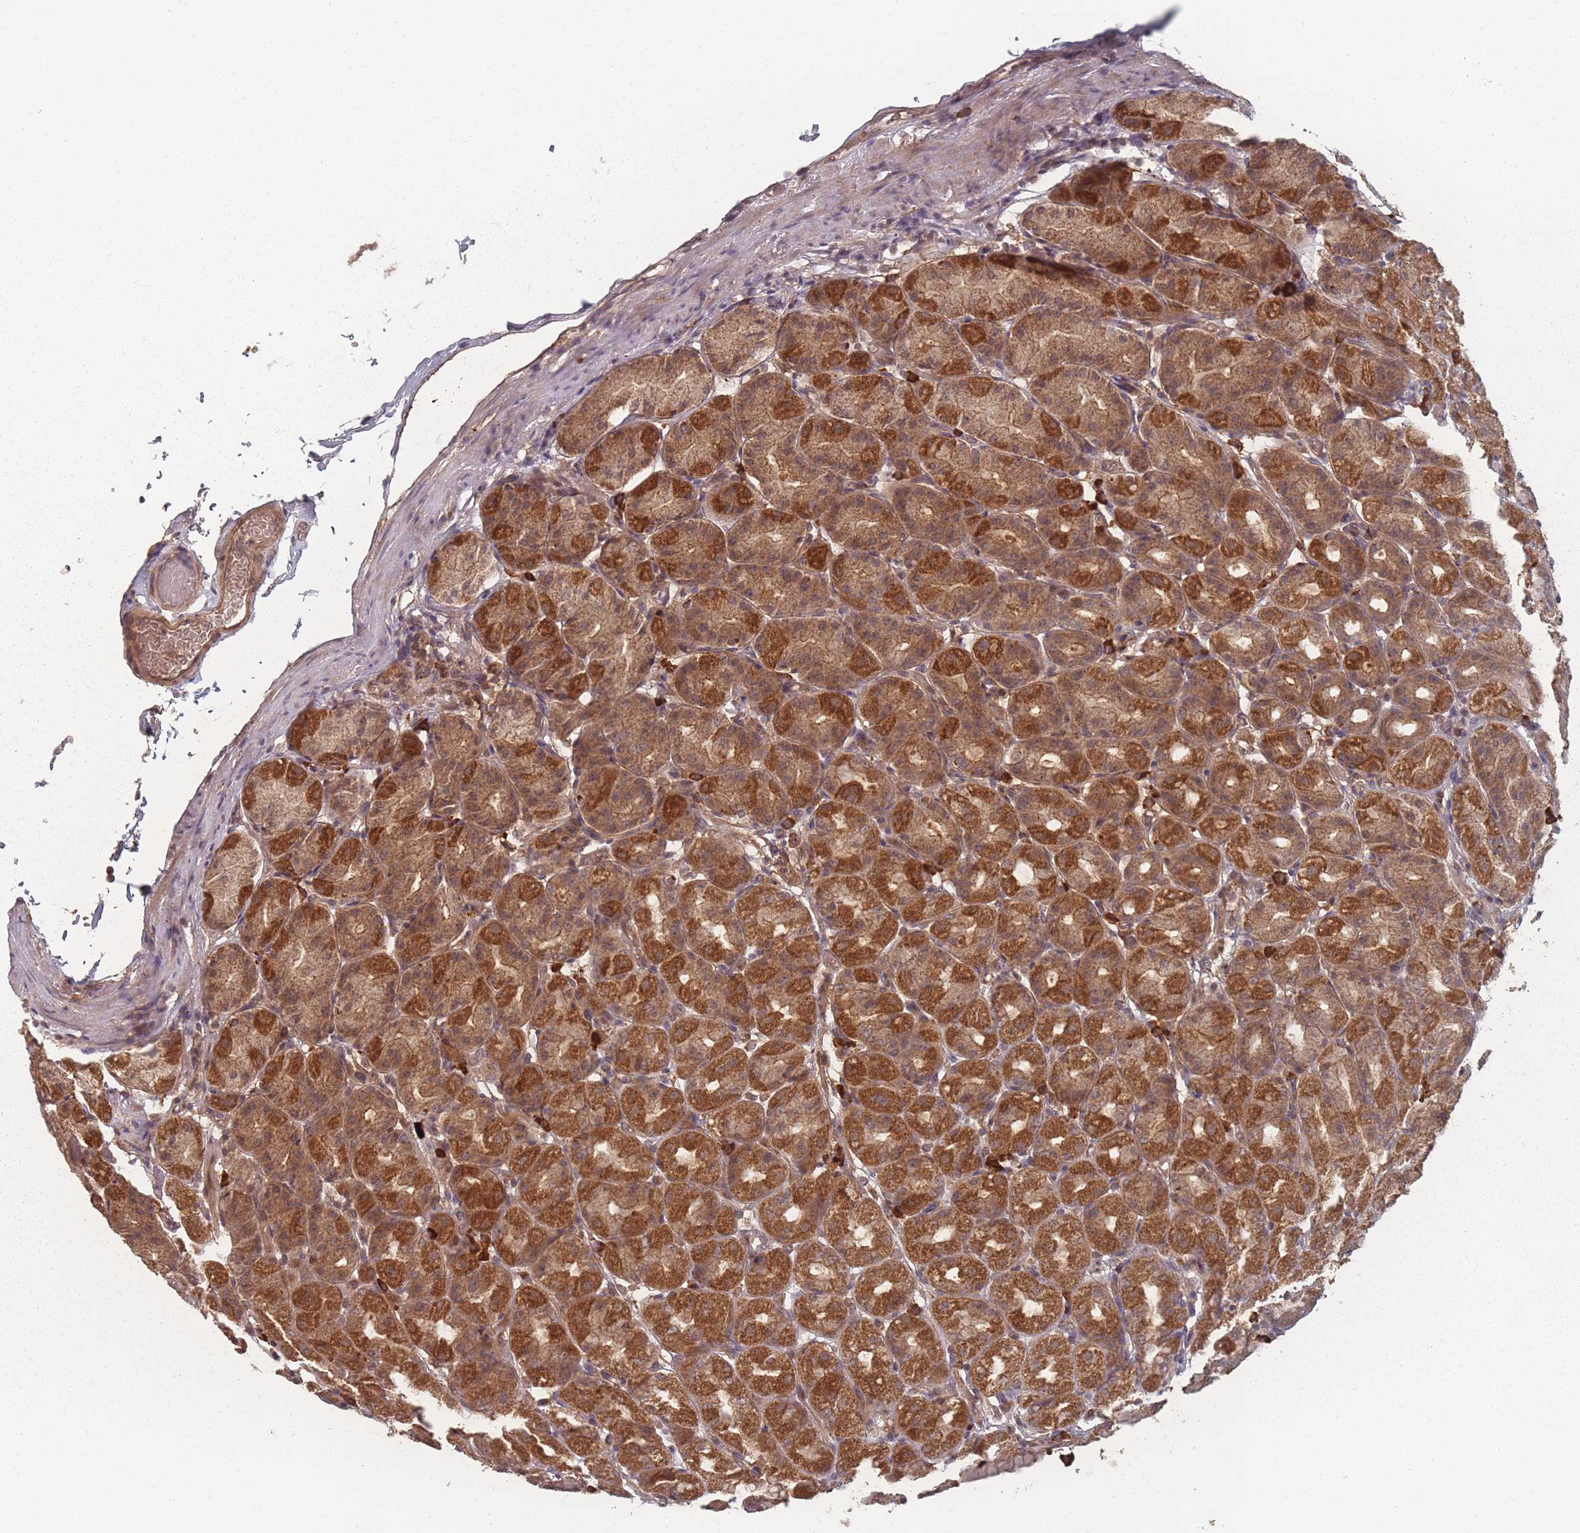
{"staining": {"intensity": "strong", "quantity": ">75%", "location": "cytoplasmic/membranous"}, "tissue": "stomach", "cell_type": "Glandular cells", "image_type": "normal", "snomed": [{"axis": "morphology", "description": "Normal tissue, NOS"}, {"axis": "topography", "description": "Stomach, upper"}], "caption": "Glandular cells demonstrate high levels of strong cytoplasmic/membranous positivity in about >75% of cells in unremarkable human stomach.", "gene": "HAGH", "patient": {"sex": "male", "age": 68}}